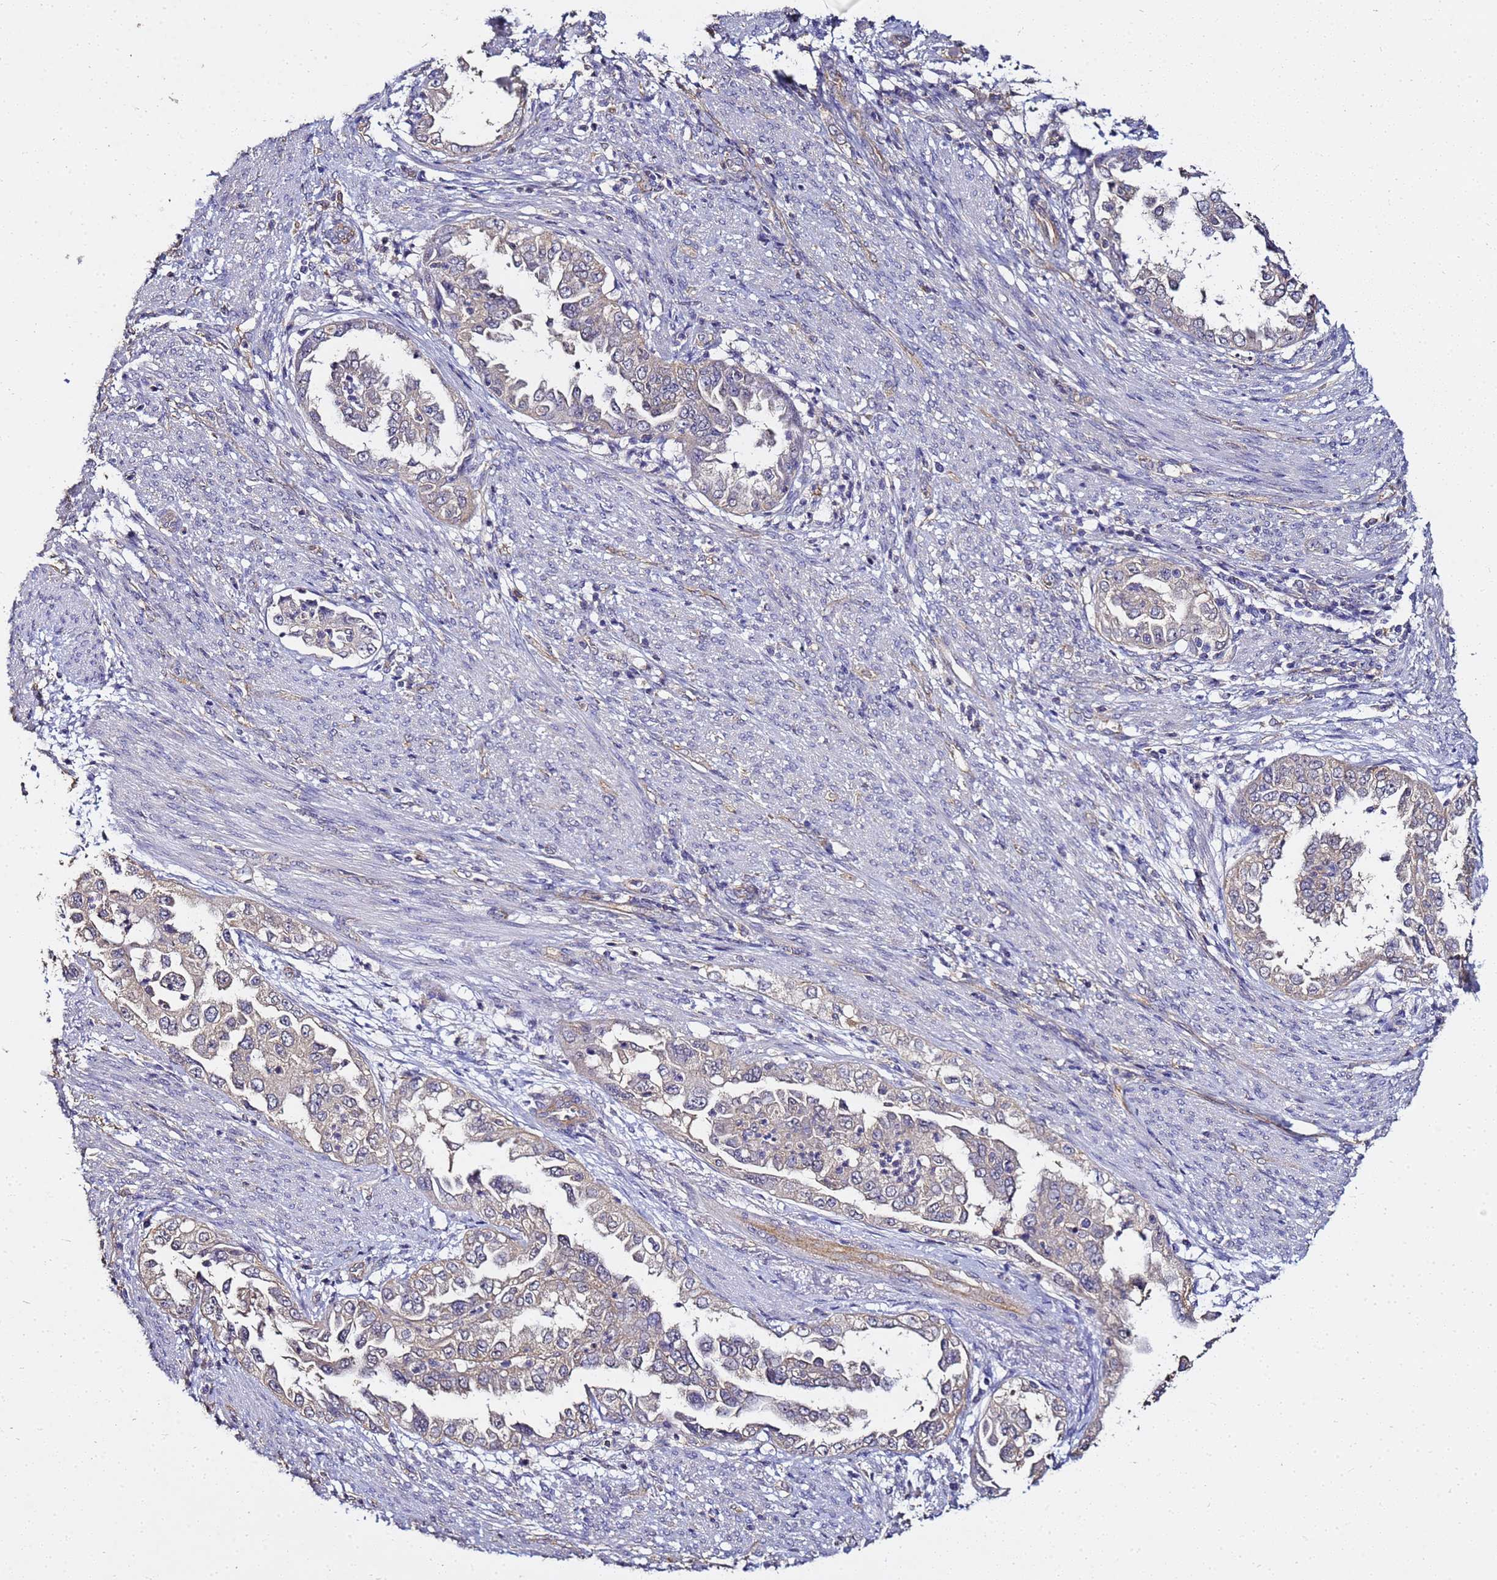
{"staining": {"intensity": "negative", "quantity": "none", "location": "none"}, "tissue": "endometrial cancer", "cell_type": "Tumor cells", "image_type": "cancer", "snomed": [{"axis": "morphology", "description": "Adenocarcinoma, NOS"}, {"axis": "topography", "description": "Endometrium"}], "caption": "DAB (3,3'-diaminobenzidine) immunohistochemical staining of human endometrial cancer (adenocarcinoma) displays no significant expression in tumor cells.", "gene": "ENOPH1", "patient": {"sex": "female", "age": 85}}